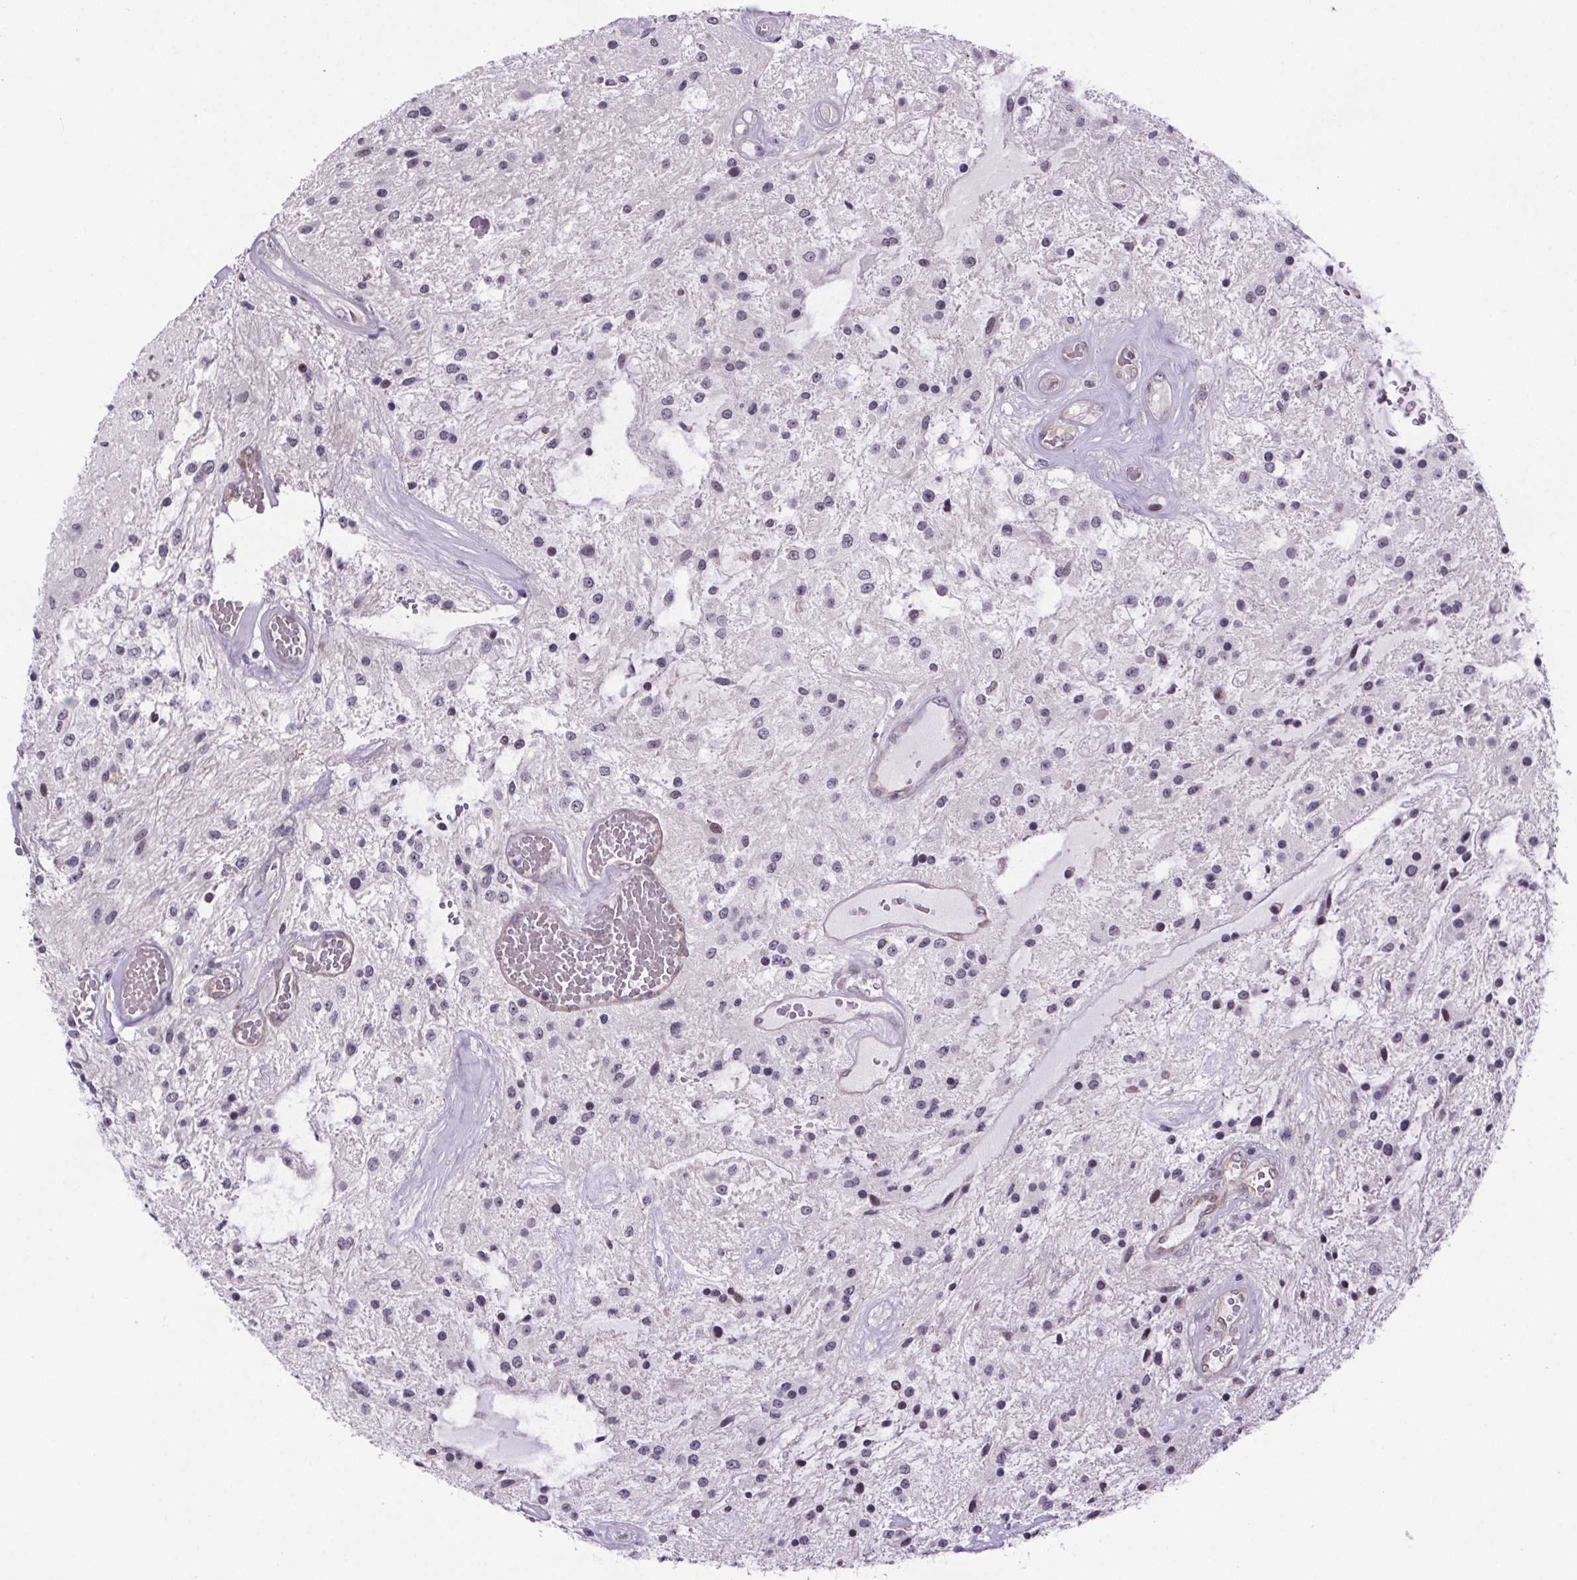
{"staining": {"intensity": "negative", "quantity": "none", "location": "none"}, "tissue": "glioma", "cell_type": "Tumor cells", "image_type": "cancer", "snomed": [{"axis": "morphology", "description": "Glioma, malignant, Low grade"}, {"axis": "topography", "description": "Cerebellum"}], "caption": "DAB immunohistochemical staining of malignant low-grade glioma exhibits no significant expression in tumor cells.", "gene": "TTC12", "patient": {"sex": "female", "age": 14}}